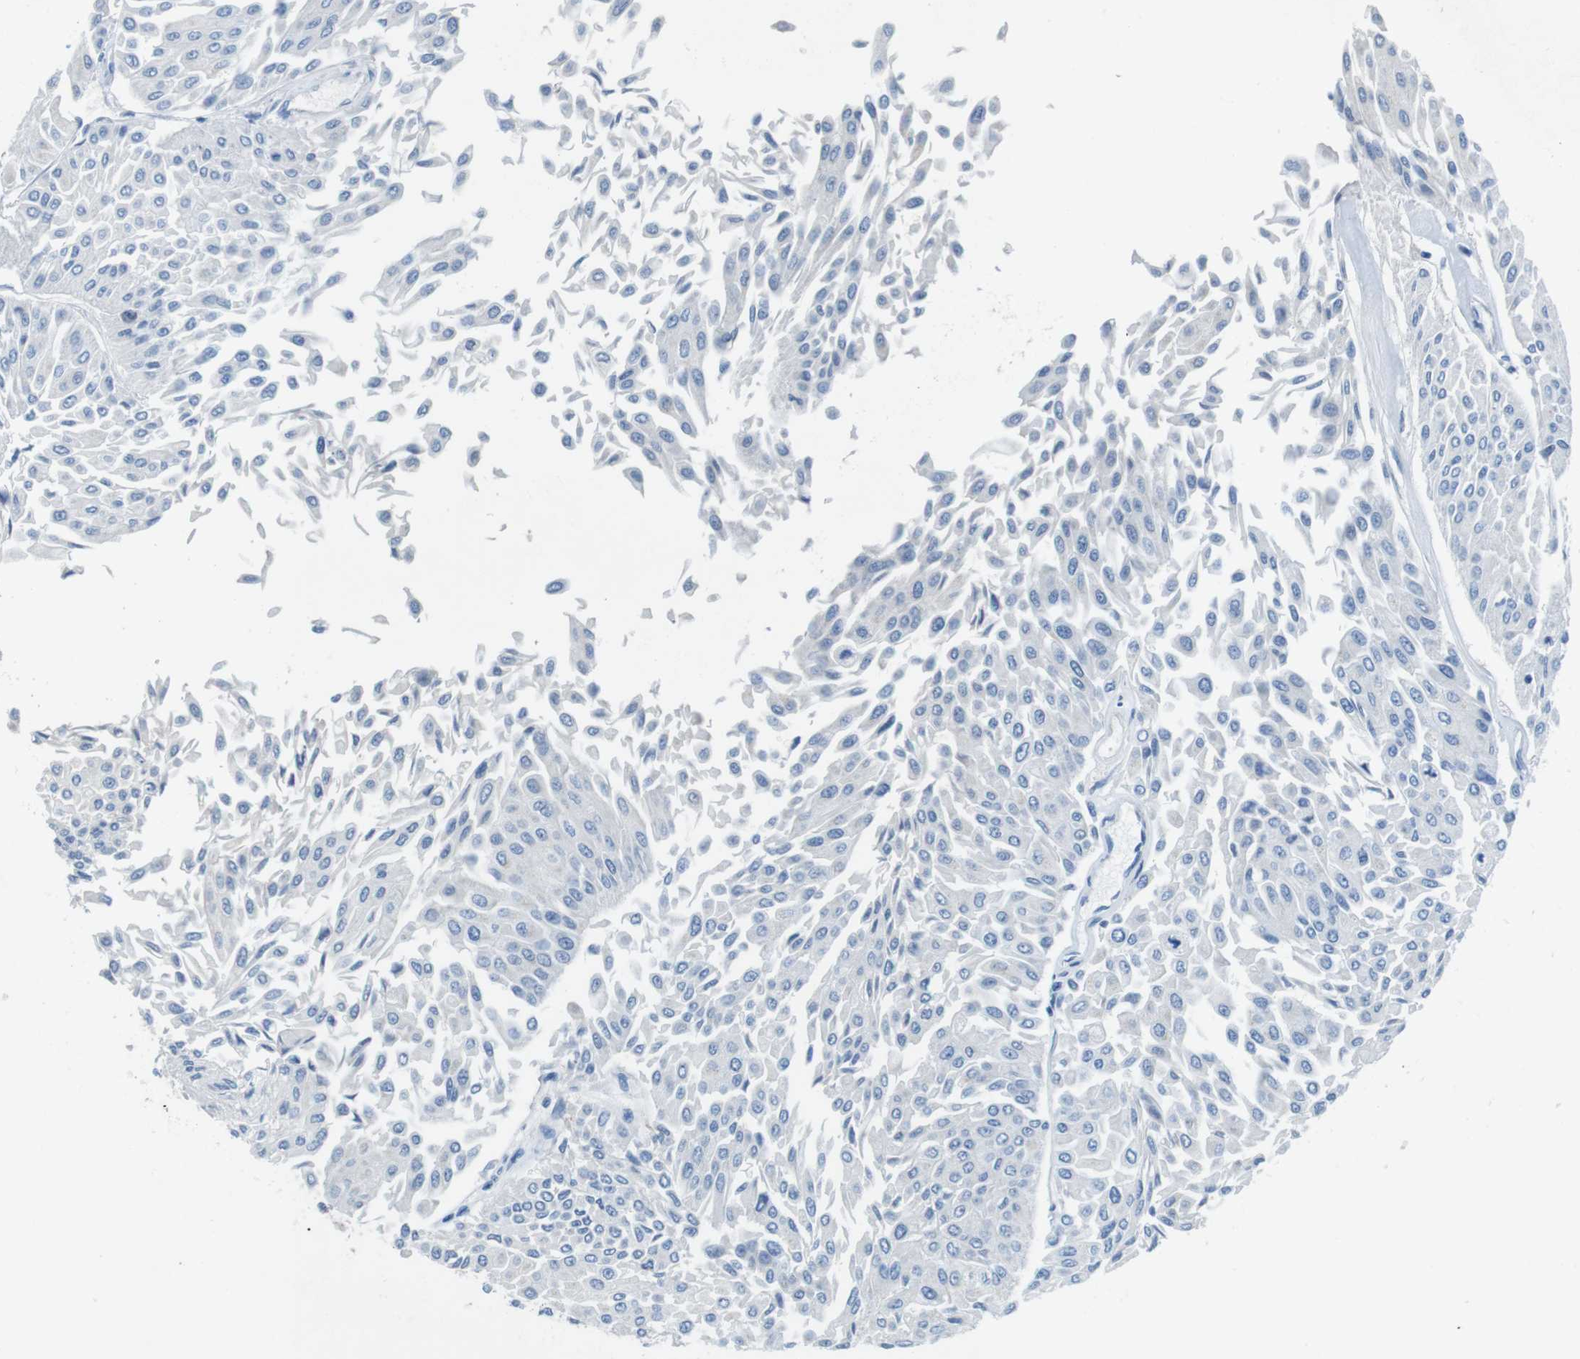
{"staining": {"intensity": "negative", "quantity": "none", "location": "none"}, "tissue": "urothelial cancer", "cell_type": "Tumor cells", "image_type": "cancer", "snomed": [{"axis": "morphology", "description": "Urothelial carcinoma, Low grade"}, {"axis": "topography", "description": "Urinary bladder"}], "caption": "The immunohistochemistry histopathology image has no significant staining in tumor cells of low-grade urothelial carcinoma tissue.", "gene": "SLC35A3", "patient": {"sex": "male", "age": 67}}